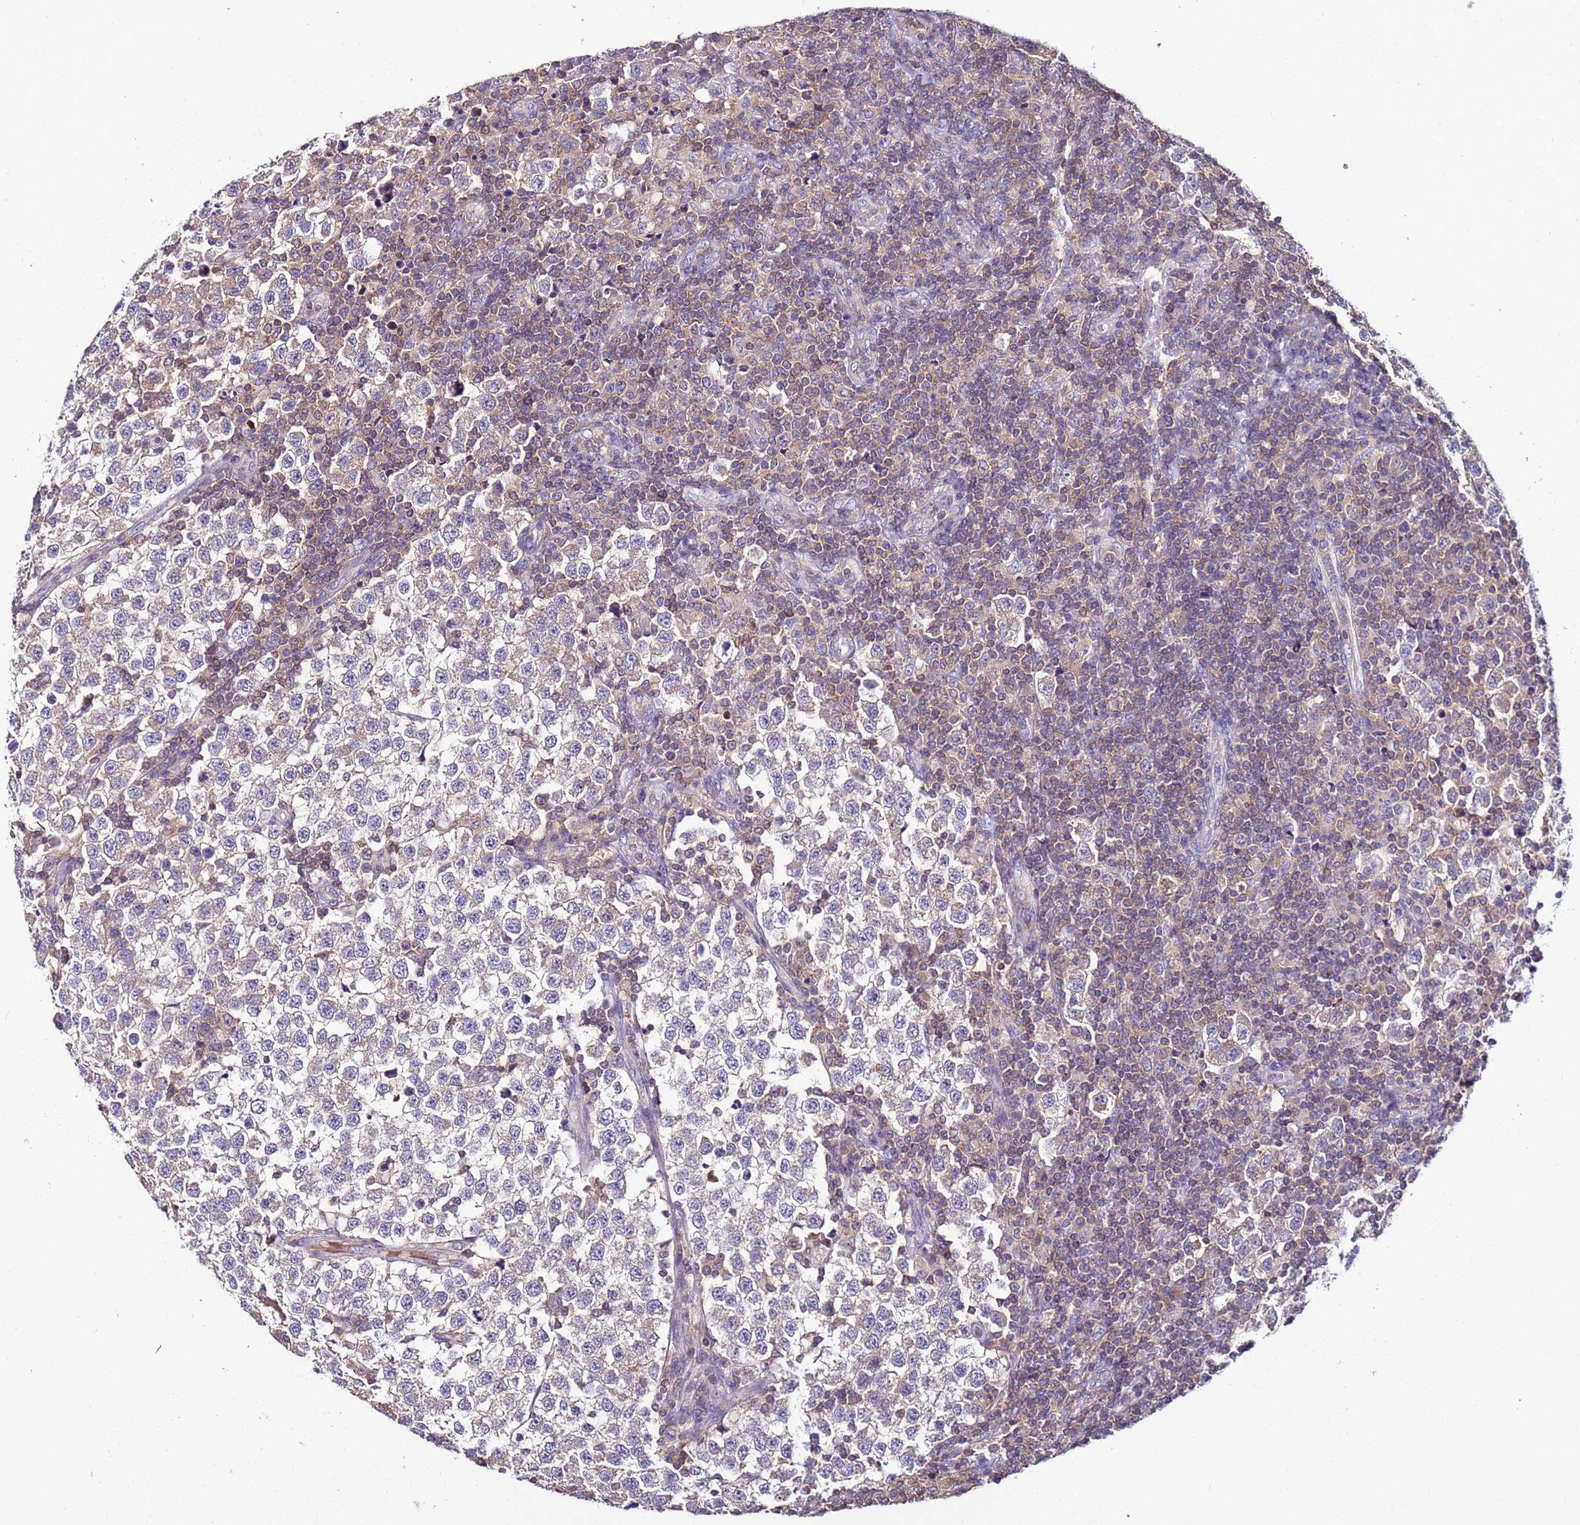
{"staining": {"intensity": "weak", "quantity": "<25%", "location": "cytoplasmic/membranous"}, "tissue": "testis cancer", "cell_type": "Tumor cells", "image_type": "cancer", "snomed": [{"axis": "morphology", "description": "Seminoma, NOS"}, {"axis": "topography", "description": "Testis"}], "caption": "IHC photomicrograph of neoplastic tissue: human testis cancer stained with DAB (3,3'-diaminobenzidine) displays no significant protein positivity in tumor cells. (DAB IHC visualized using brightfield microscopy, high magnification).", "gene": "IGIP", "patient": {"sex": "male", "age": 34}}